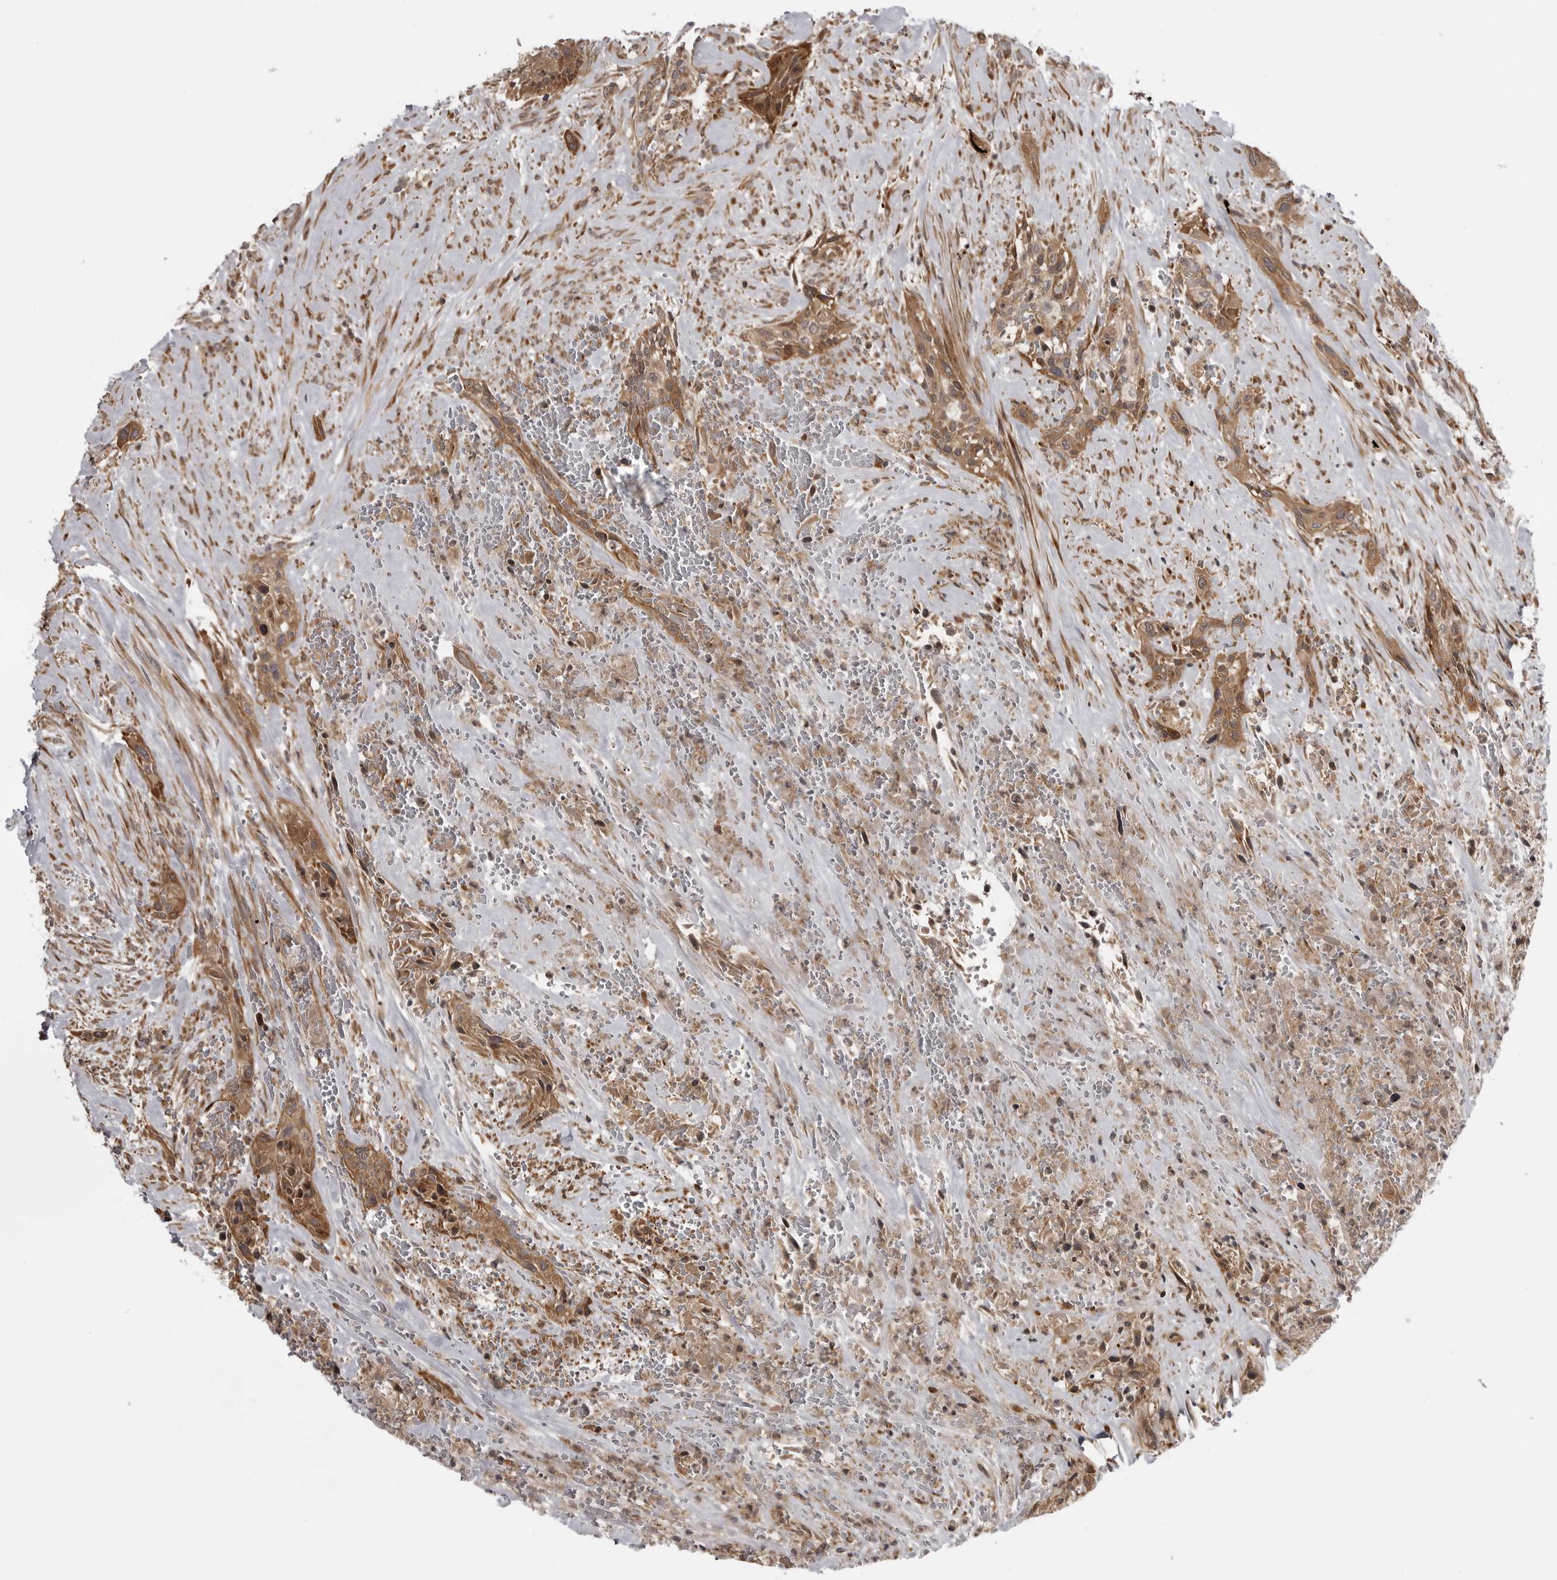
{"staining": {"intensity": "moderate", "quantity": ">75%", "location": "cytoplasmic/membranous"}, "tissue": "urothelial cancer", "cell_type": "Tumor cells", "image_type": "cancer", "snomed": [{"axis": "morphology", "description": "Urothelial carcinoma, High grade"}, {"axis": "topography", "description": "Urinary bladder"}], "caption": "A high-resolution photomicrograph shows immunohistochemistry (IHC) staining of urothelial carcinoma (high-grade), which displays moderate cytoplasmic/membranous expression in about >75% of tumor cells.", "gene": "LRRC45", "patient": {"sex": "male", "age": 35}}